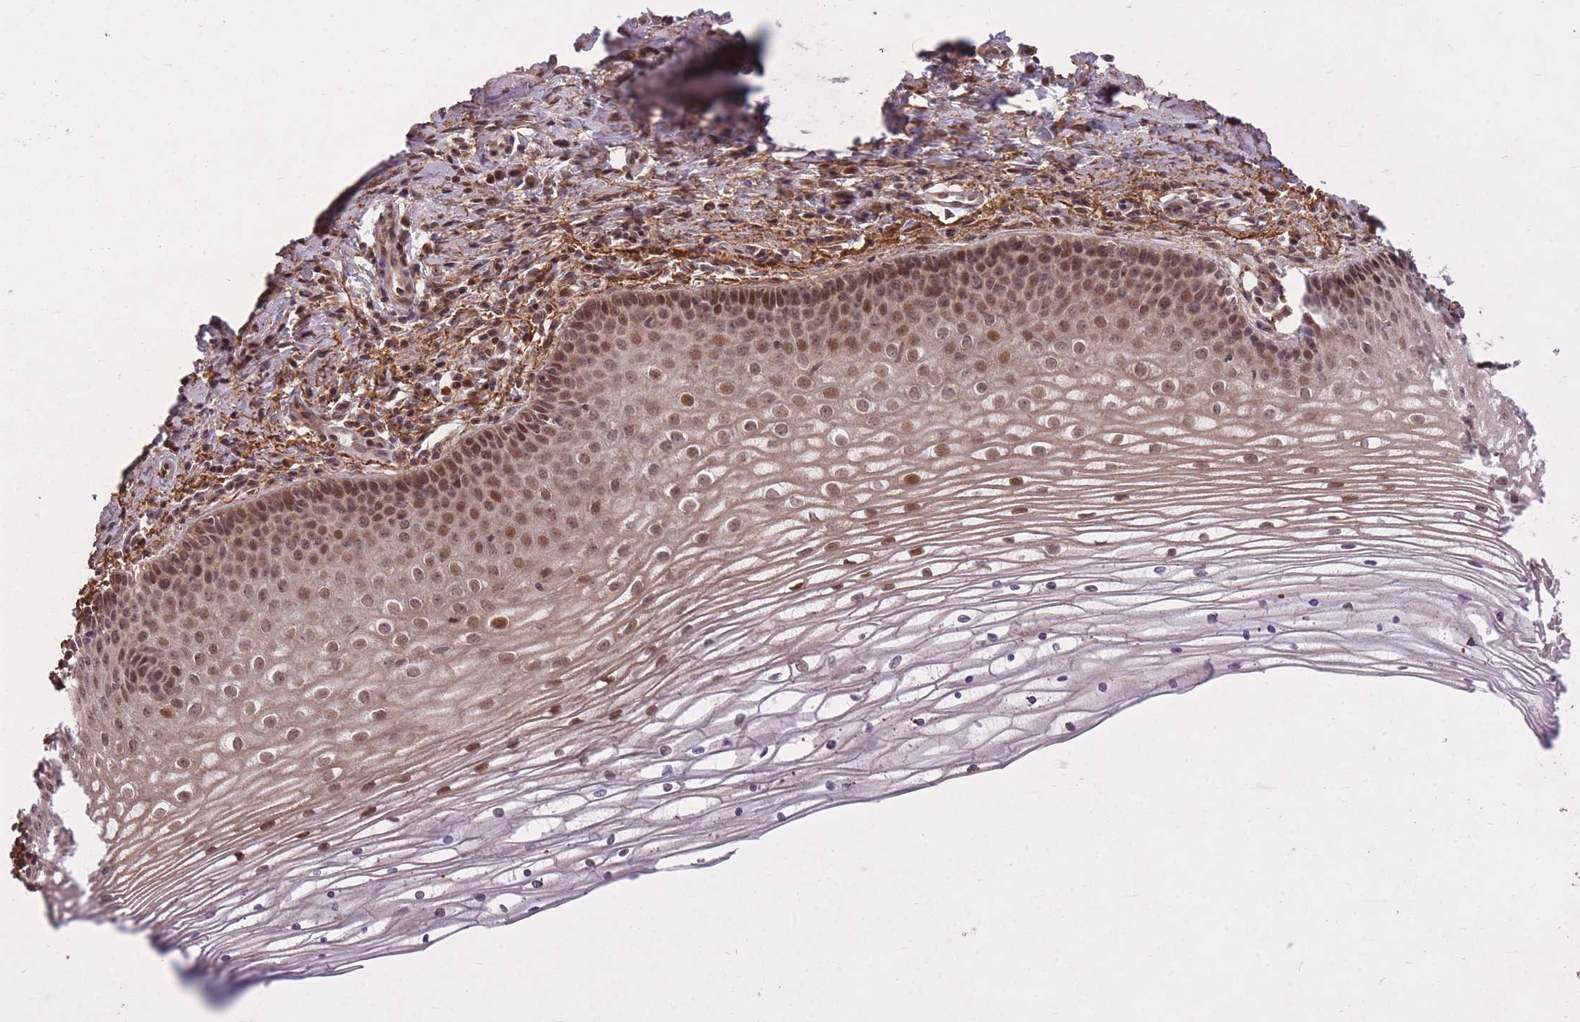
{"staining": {"intensity": "moderate", "quantity": ">75%", "location": "cytoplasmic/membranous,nuclear"}, "tissue": "cervix", "cell_type": "Glandular cells", "image_type": "normal", "snomed": [{"axis": "morphology", "description": "Normal tissue, NOS"}, {"axis": "topography", "description": "Cervix"}], "caption": "Immunohistochemistry staining of normal cervix, which demonstrates medium levels of moderate cytoplasmic/membranous,nuclear staining in approximately >75% of glandular cells indicating moderate cytoplasmic/membranous,nuclear protein expression. The staining was performed using DAB (3,3'-diaminobenzidine) (brown) for protein detection and nuclei were counterstained in hematoxylin (blue).", "gene": "ZNF391", "patient": {"sex": "female", "age": 47}}